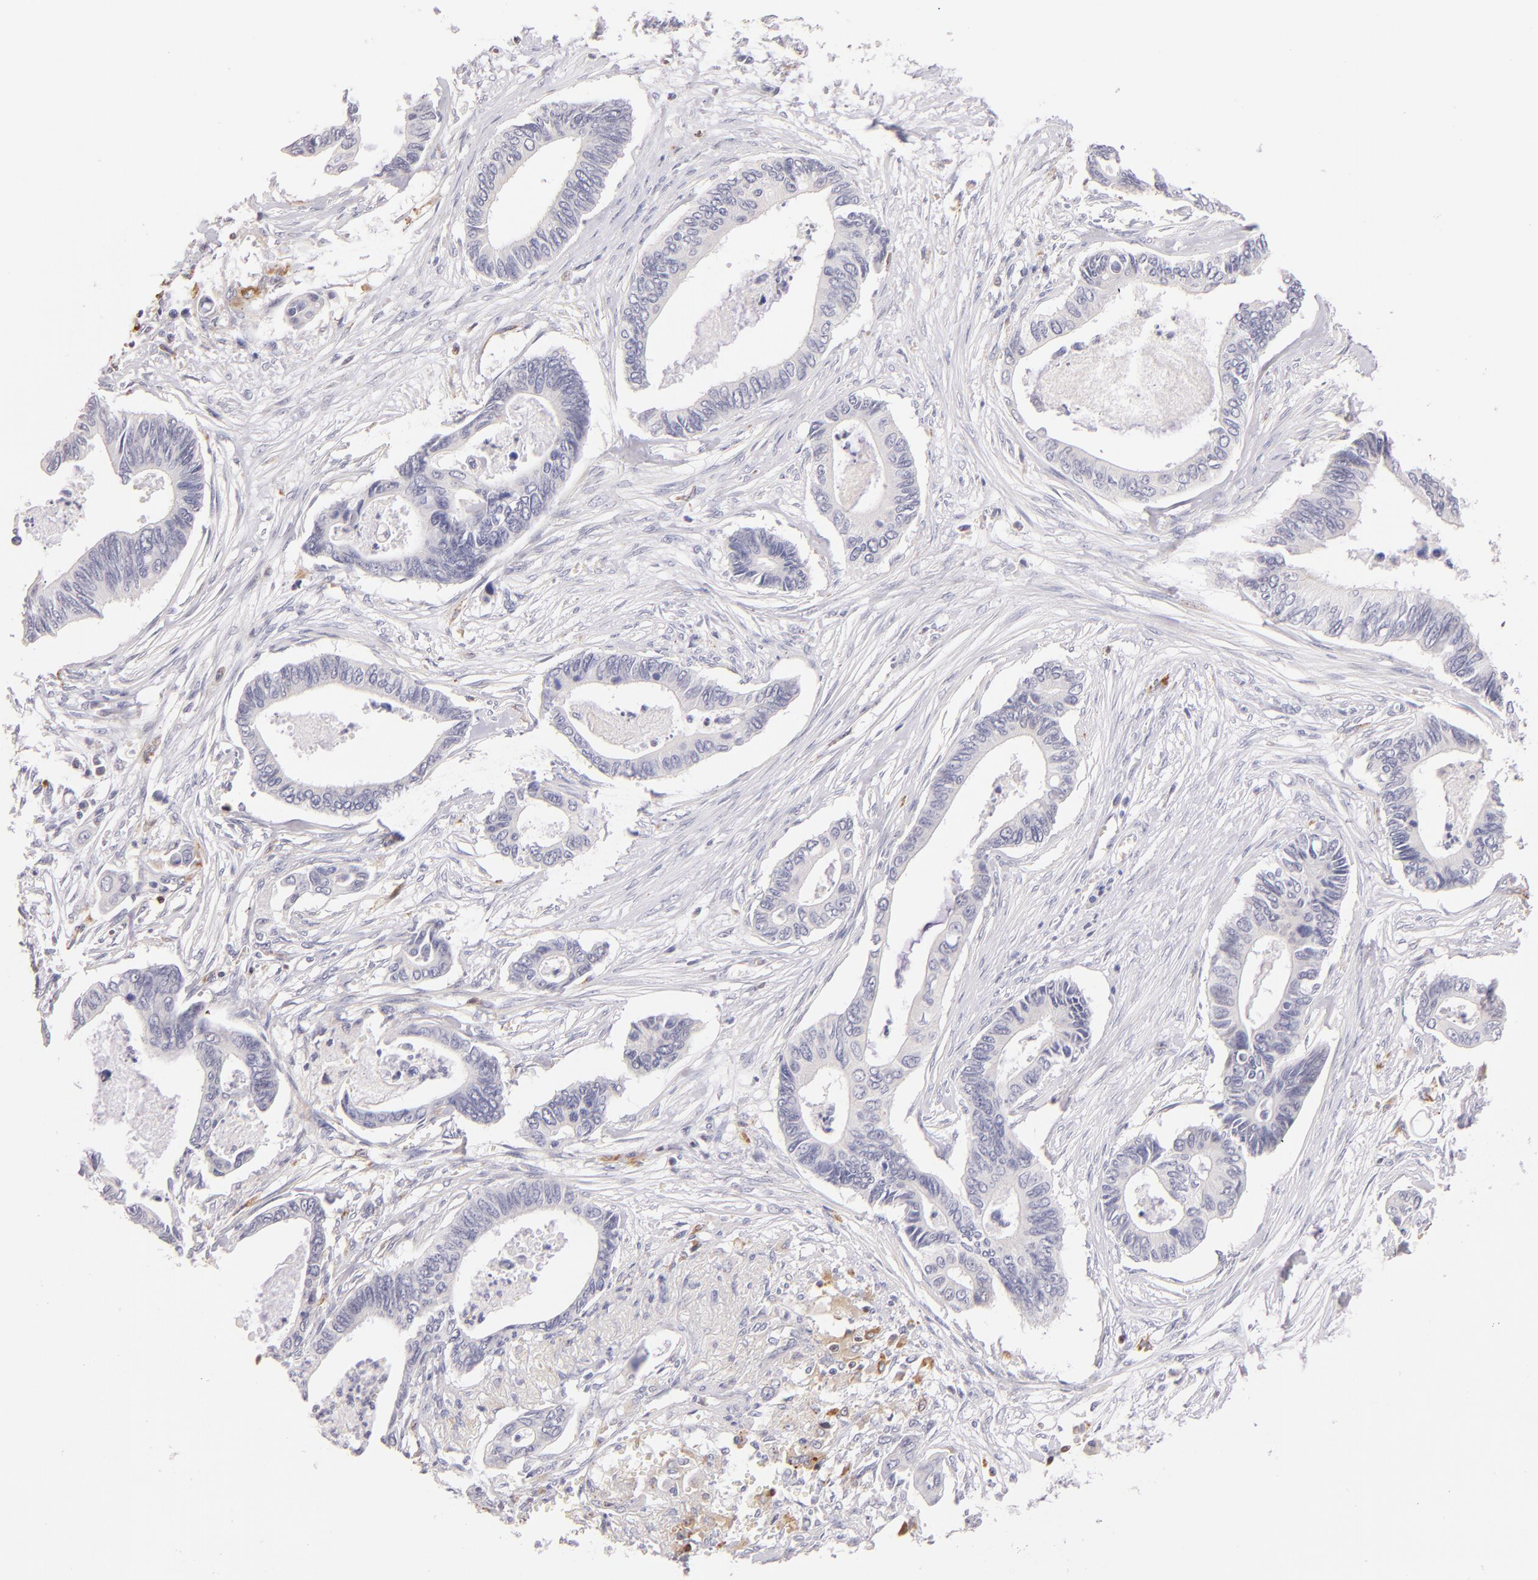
{"staining": {"intensity": "negative", "quantity": "none", "location": "none"}, "tissue": "pancreatic cancer", "cell_type": "Tumor cells", "image_type": "cancer", "snomed": [{"axis": "morphology", "description": "Adenocarcinoma, NOS"}, {"axis": "topography", "description": "Pancreas"}], "caption": "Immunohistochemistry (IHC) photomicrograph of neoplastic tissue: pancreatic cancer stained with DAB displays no significant protein positivity in tumor cells. (Brightfield microscopy of DAB (3,3'-diaminobenzidine) immunohistochemistry at high magnification).", "gene": "ZAP70", "patient": {"sex": "female", "age": 70}}